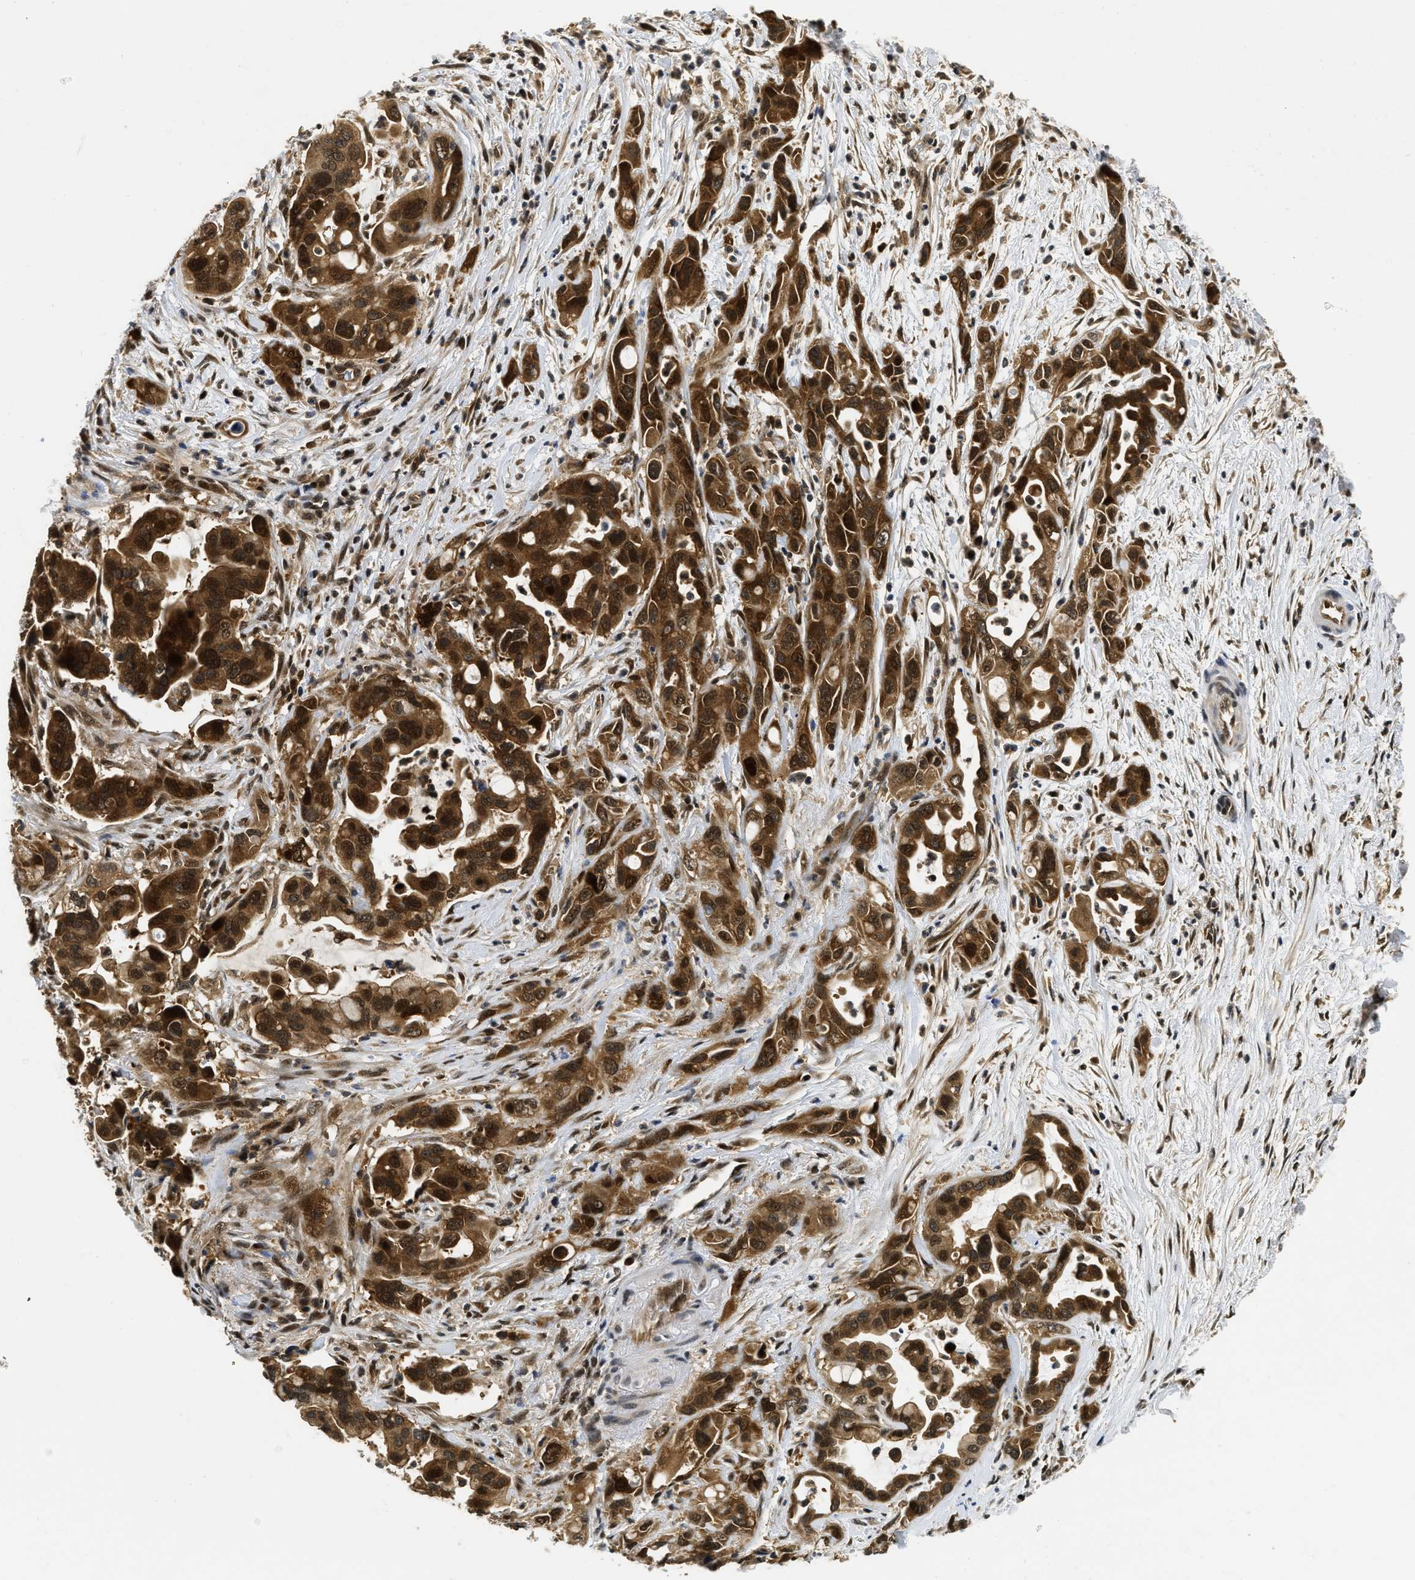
{"staining": {"intensity": "strong", "quantity": ">75%", "location": "cytoplasmic/membranous,nuclear"}, "tissue": "pancreatic cancer", "cell_type": "Tumor cells", "image_type": "cancer", "snomed": [{"axis": "morphology", "description": "Adenocarcinoma, NOS"}, {"axis": "topography", "description": "Pancreas"}], "caption": "DAB (3,3'-diaminobenzidine) immunohistochemical staining of human pancreatic cancer exhibits strong cytoplasmic/membranous and nuclear protein staining in about >75% of tumor cells. (DAB (3,3'-diaminobenzidine) IHC, brown staining for protein, blue staining for nuclei).", "gene": "ADSL", "patient": {"sex": "female", "age": 70}}